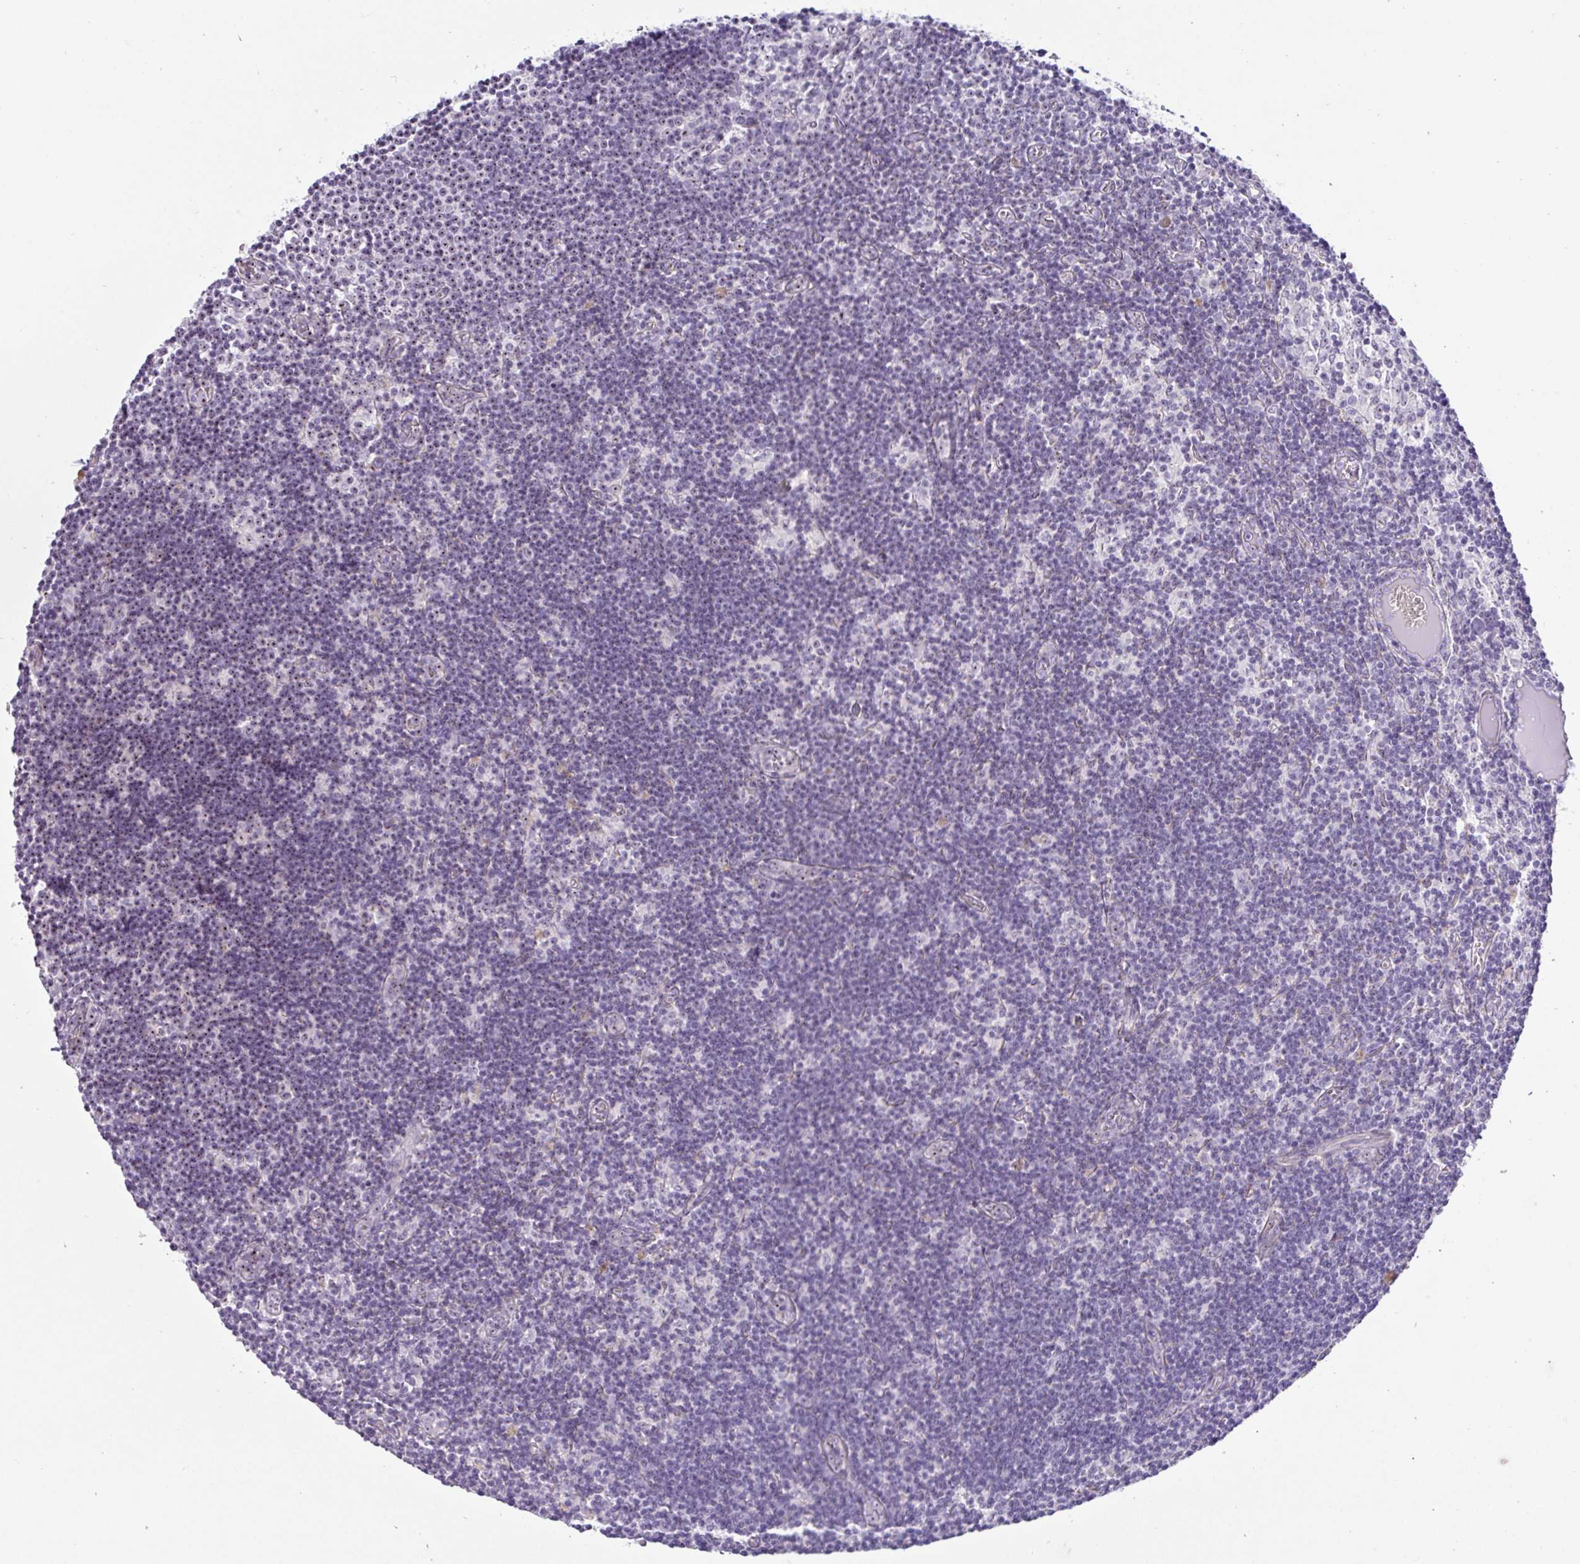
{"staining": {"intensity": "weak", "quantity": "<25%", "location": "nuclear"}, "tissue": "lymph node", "cell_type": "Germinal center cells", "image_type": "normal", "snomed": [{"axis": "morphology", "description": "Normal tissue, NOS"}, {"axis": "topography", "description": "Lymph node"}], "caption": "Germinal center cells are negative for protein expression in unremarkable human lymph node. The staining was performed using DAB to visualize the protein expression in brown, while the nuclei were stained in blue with hematoxylin (Magnification: 20x).", "gene": "MXRA8", "patient": {"sex": "female", "age": 31}}